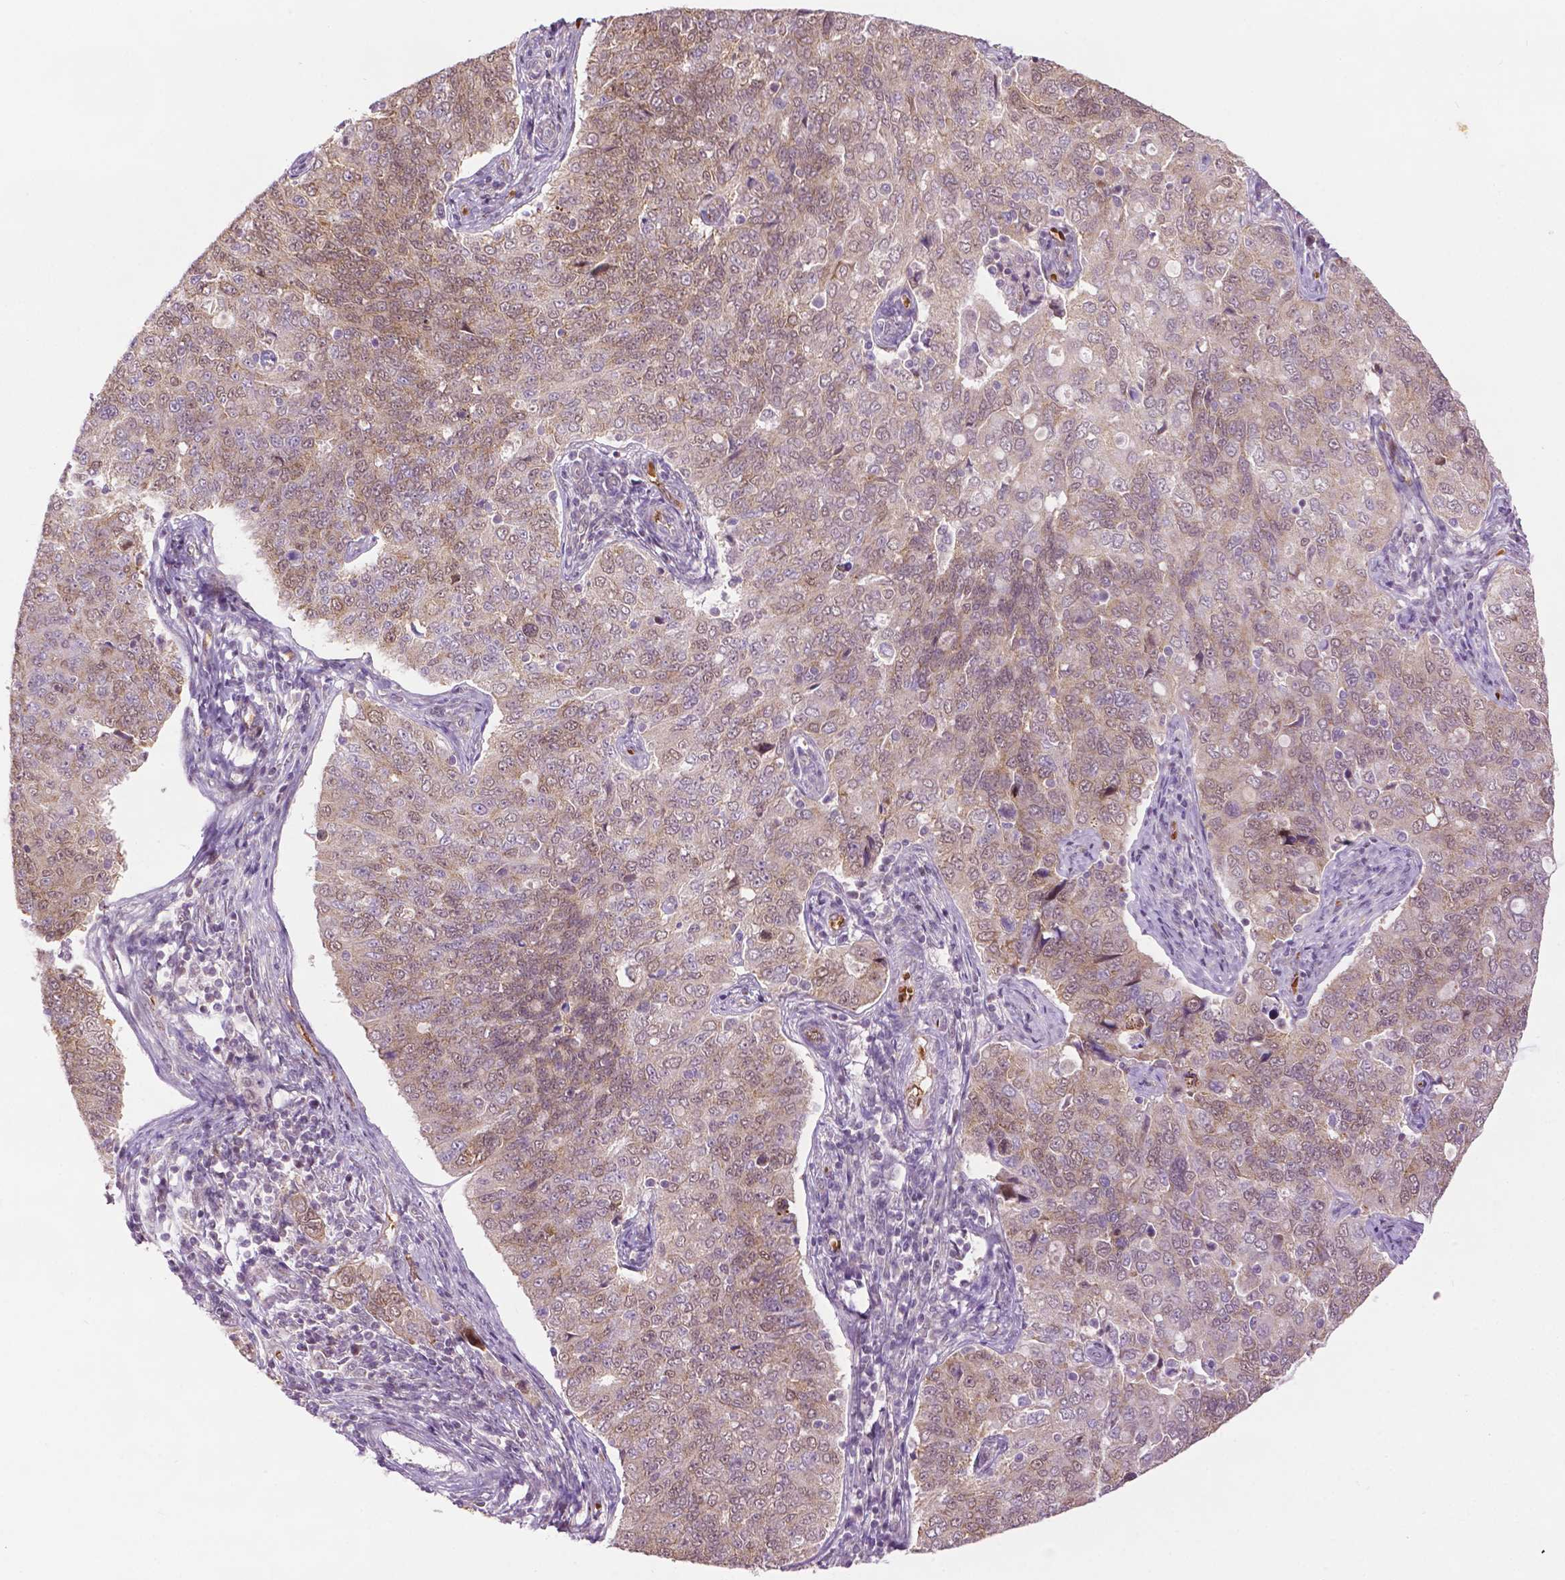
{"staining": {"intensity": "weak", "quantity": "25%-75%", "location": "nuclear"}, "tissue": "endometrial cancer", "cell_type": "Tumor cells", "image_type": "cancer", "snomed": [{"axis": "morphology", "description": "Adenocarcinoma, NOS"}, {"axis": "topography", "description": "Endometrium"}], "caption": "IHC micrograph of neoplastic tissue: endometrial cancer stained using immunohistochemistry (IHC) reveals low levels of weak protein expression localized specifically in the nuclear of tumor cells, appearing as a nuclear brown color.", "gene": "ZNF41", "patient": {"sex": "female", "age": 43}}